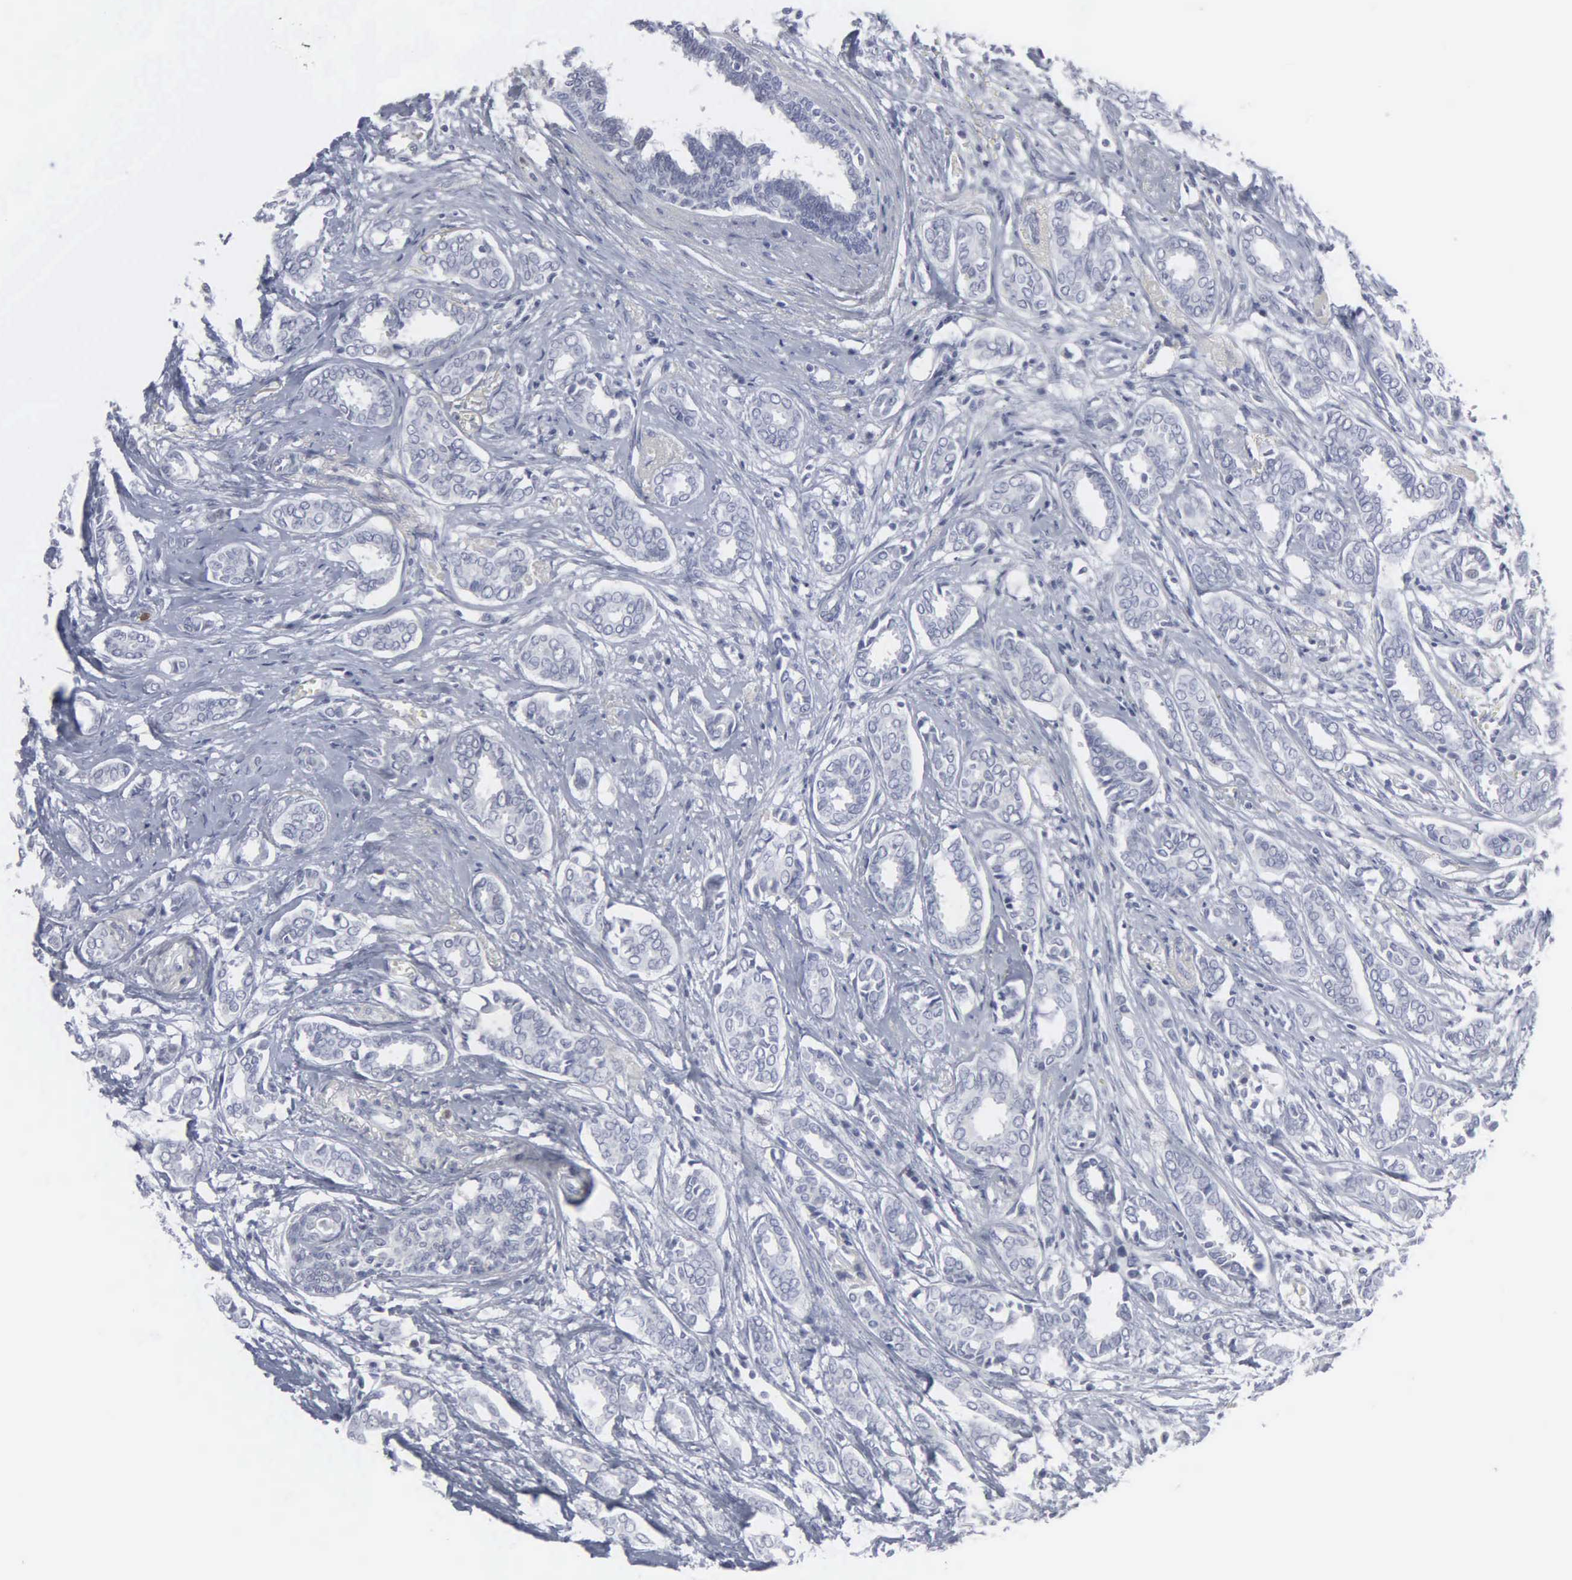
{"staining": {"intensity": "negative", "quantity": "none", "location": "none"}, "tissue": "breast cancer", "cell_type": "Tumor cells", "image_type": "cancer", "snomed": [{"axis": "morphology", "description": "Duct carcinoma"}, {"axis": "topography", "description": "Breast"}], "caption": "This is an immunohistochemistry image of breast invasive ductal carcinoma. There is no positivity in tumor cells.", "gene": "SPIN3", "patient": {"sex": "female", "age": 50}}